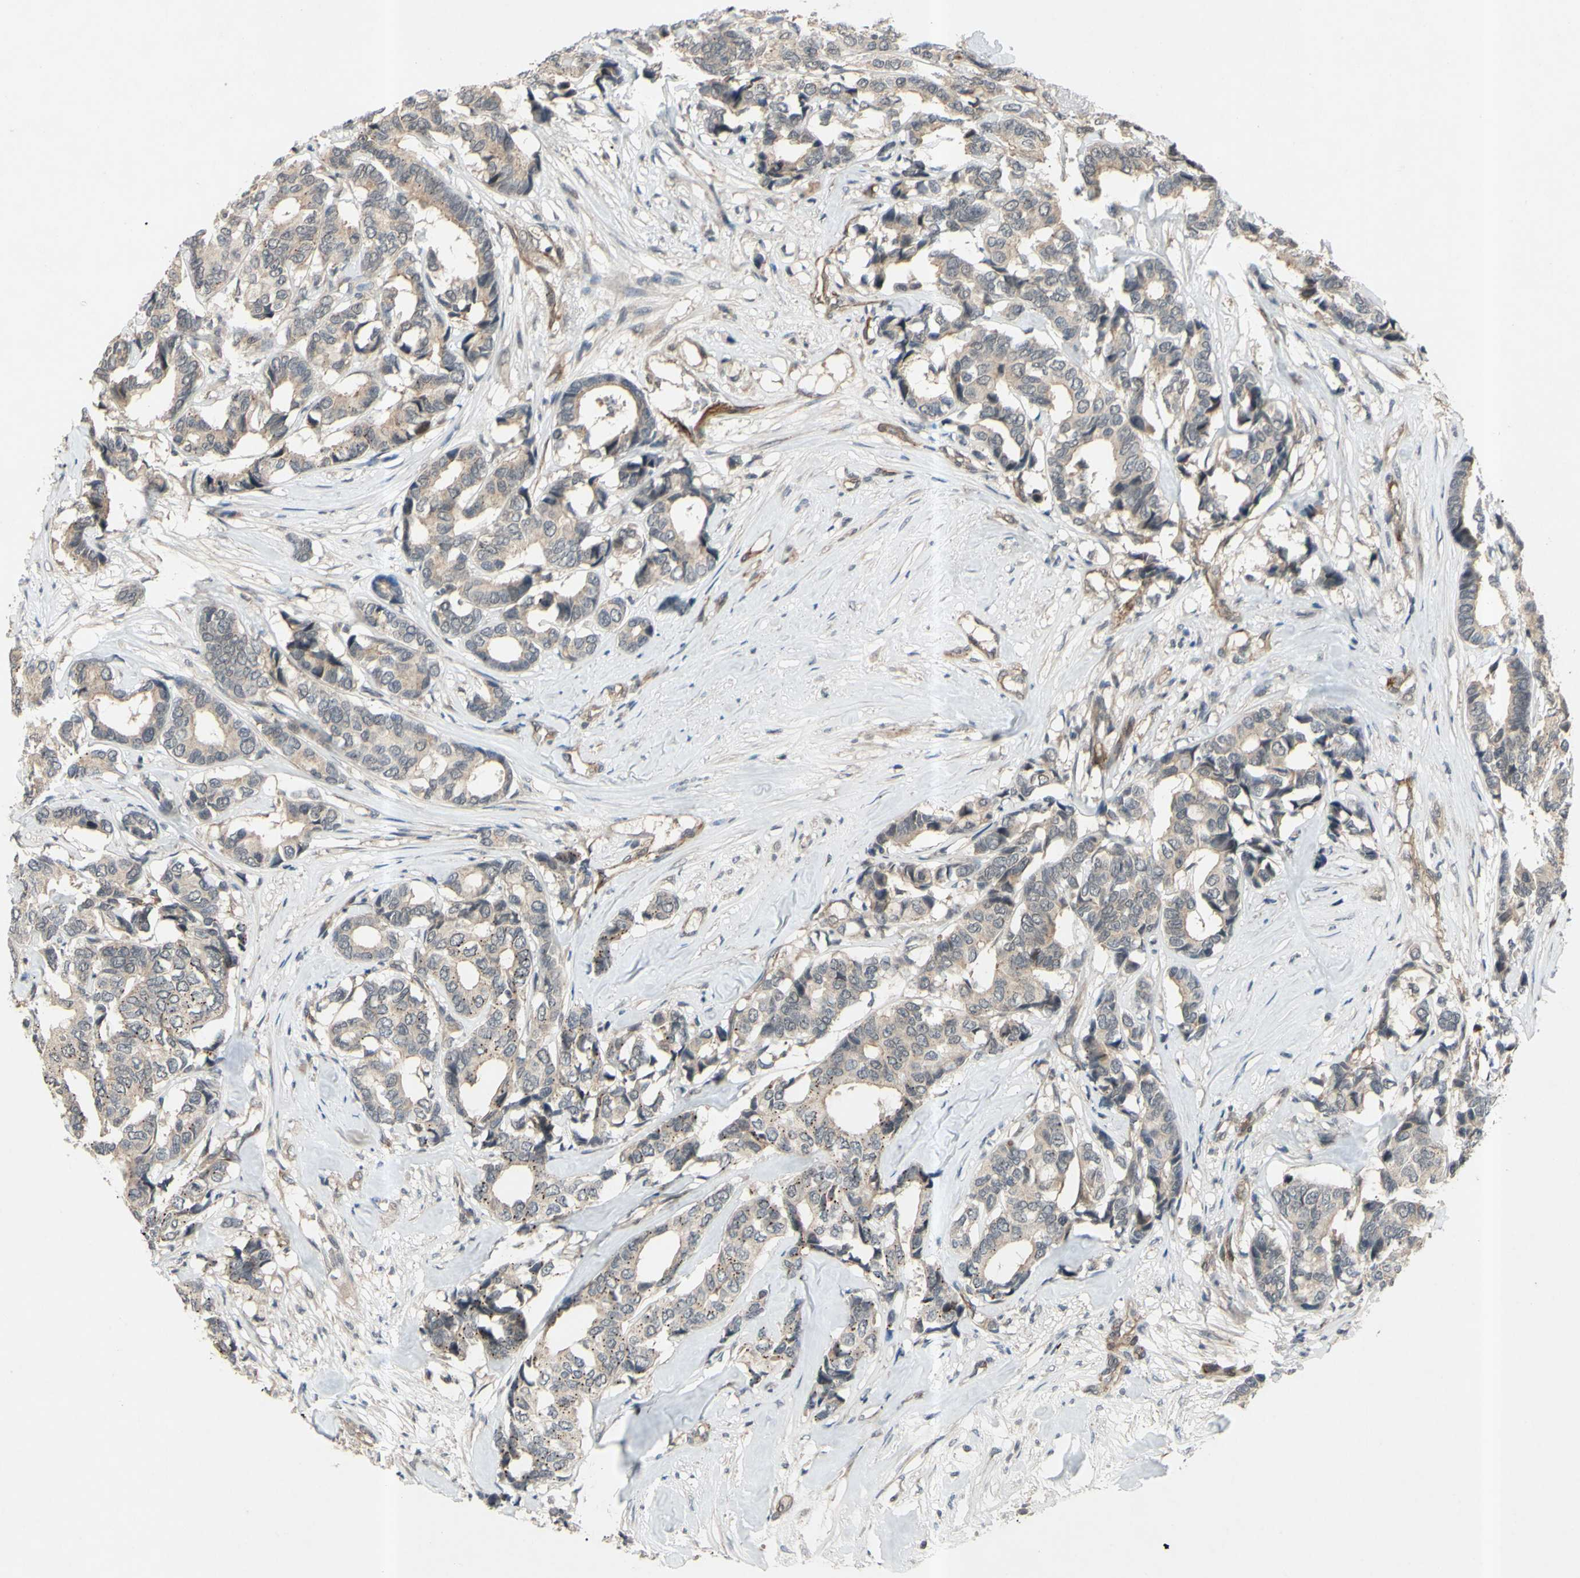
{"staining": {"intensity": "weak", "quantity": ">75%", "location": "cytoplasmic/membranous"}, "tissue": "breast cancer", "cell_type": "Tumor cells", "image_type": "cancer", "snomed": [{"axis": "morphology", "description": "Duct carcinoma"}, {"axis": "topography", "description": "Breast"}], "caption": "Protein staining shows weak cytoplasmic/membranous positivity in approximately >75% of tumor cells in infiltrating ductal carcinoma (breast).", "gene": "ALK", "patient": {"sex": "female", "age": 87}}